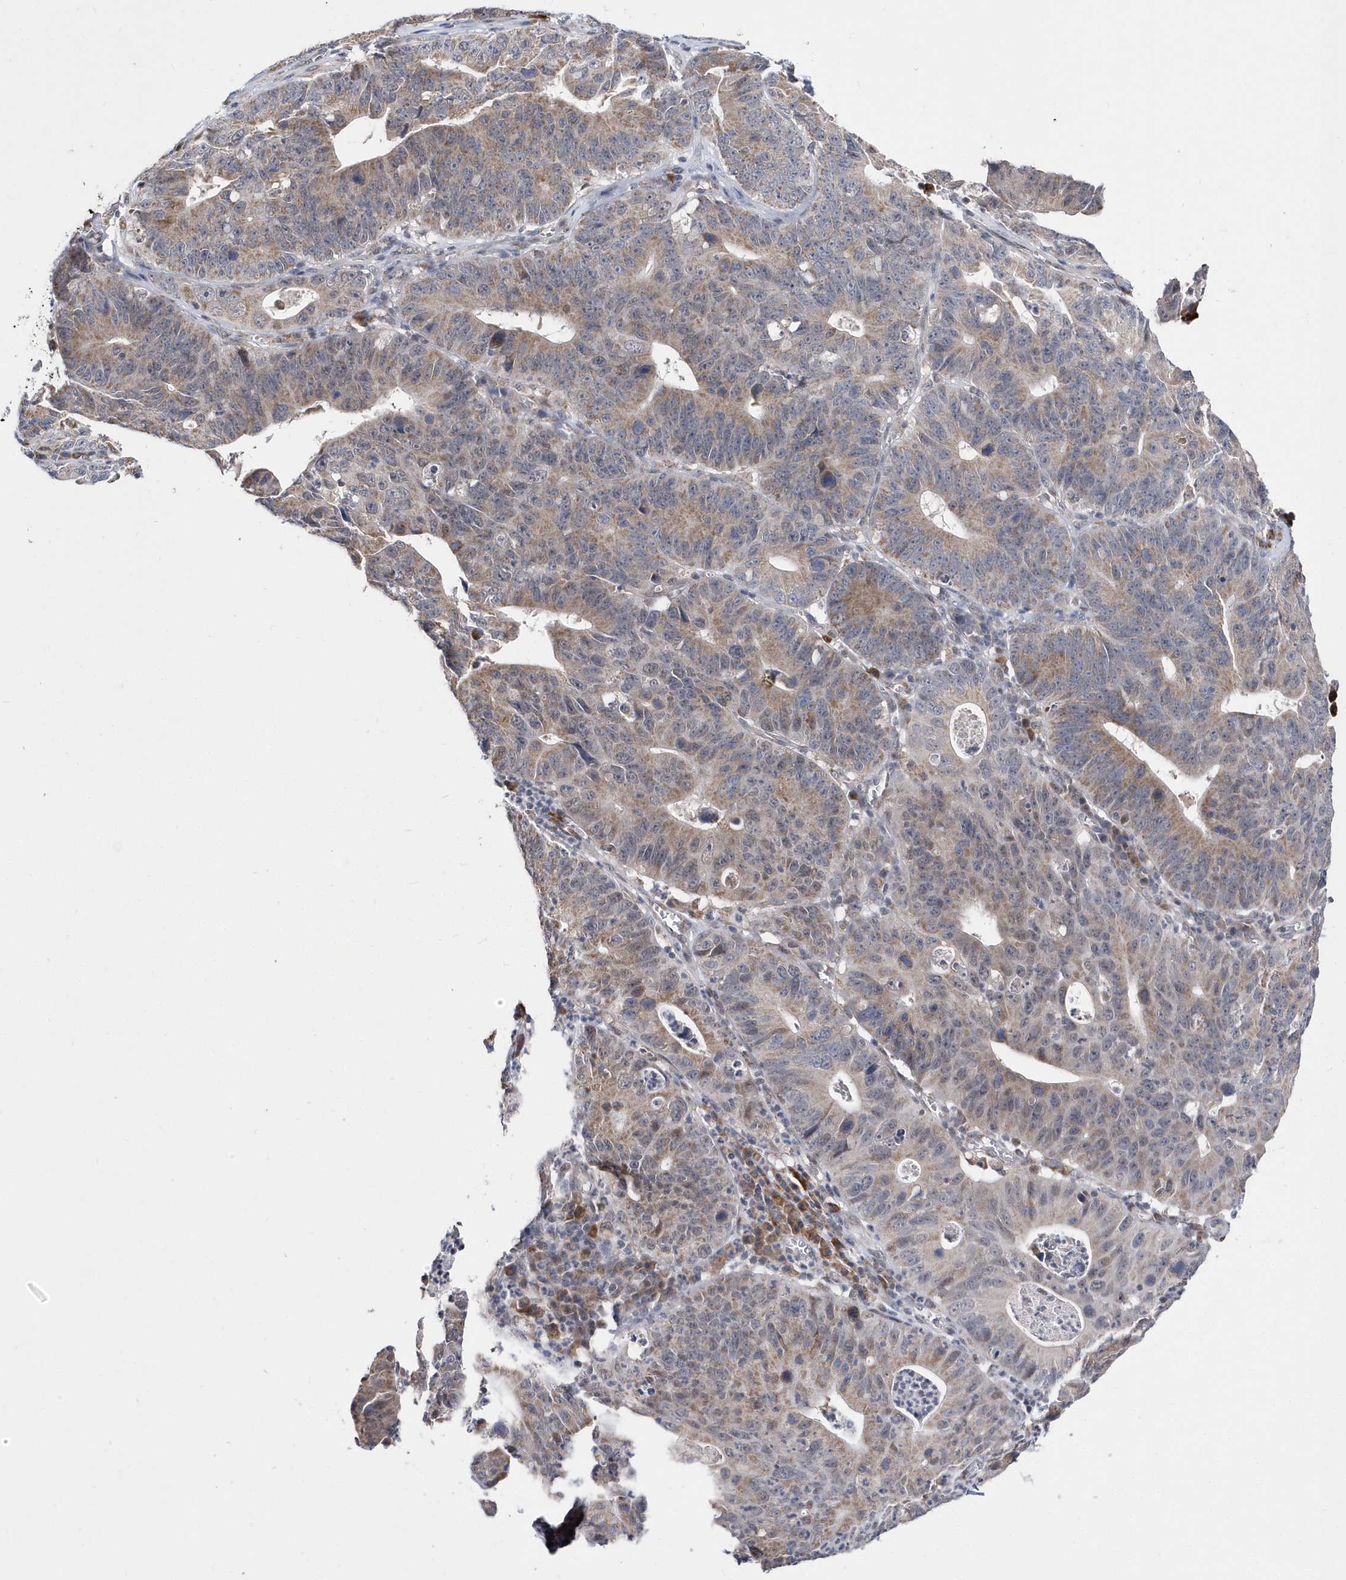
{"staining": {"intensity": "moderate", "quantity": "25%-75%", "location": "cytoplasmic/membranous"}, "tissue": "stomach cancer", "cell_type": "Tumor cells", "image_type": "cancer", "snomed": [{"axis": "morphology", "description": "Adenocarcinoma, NOS"}, {"axis": "topography", "description": "Stomach"}], "caption": "IHC image of neoplastic tissue: stomach cancer stained using immunohistochemistry (IHC) exhibits medium levels of moderate protein expression localized specifically in the cytoplasmic/membranous of tumor cells, appearing as a cytoplasmic/membranous brown color.", "gene": "SPATA5", "patient": {"sex": "male", "age": 59}}